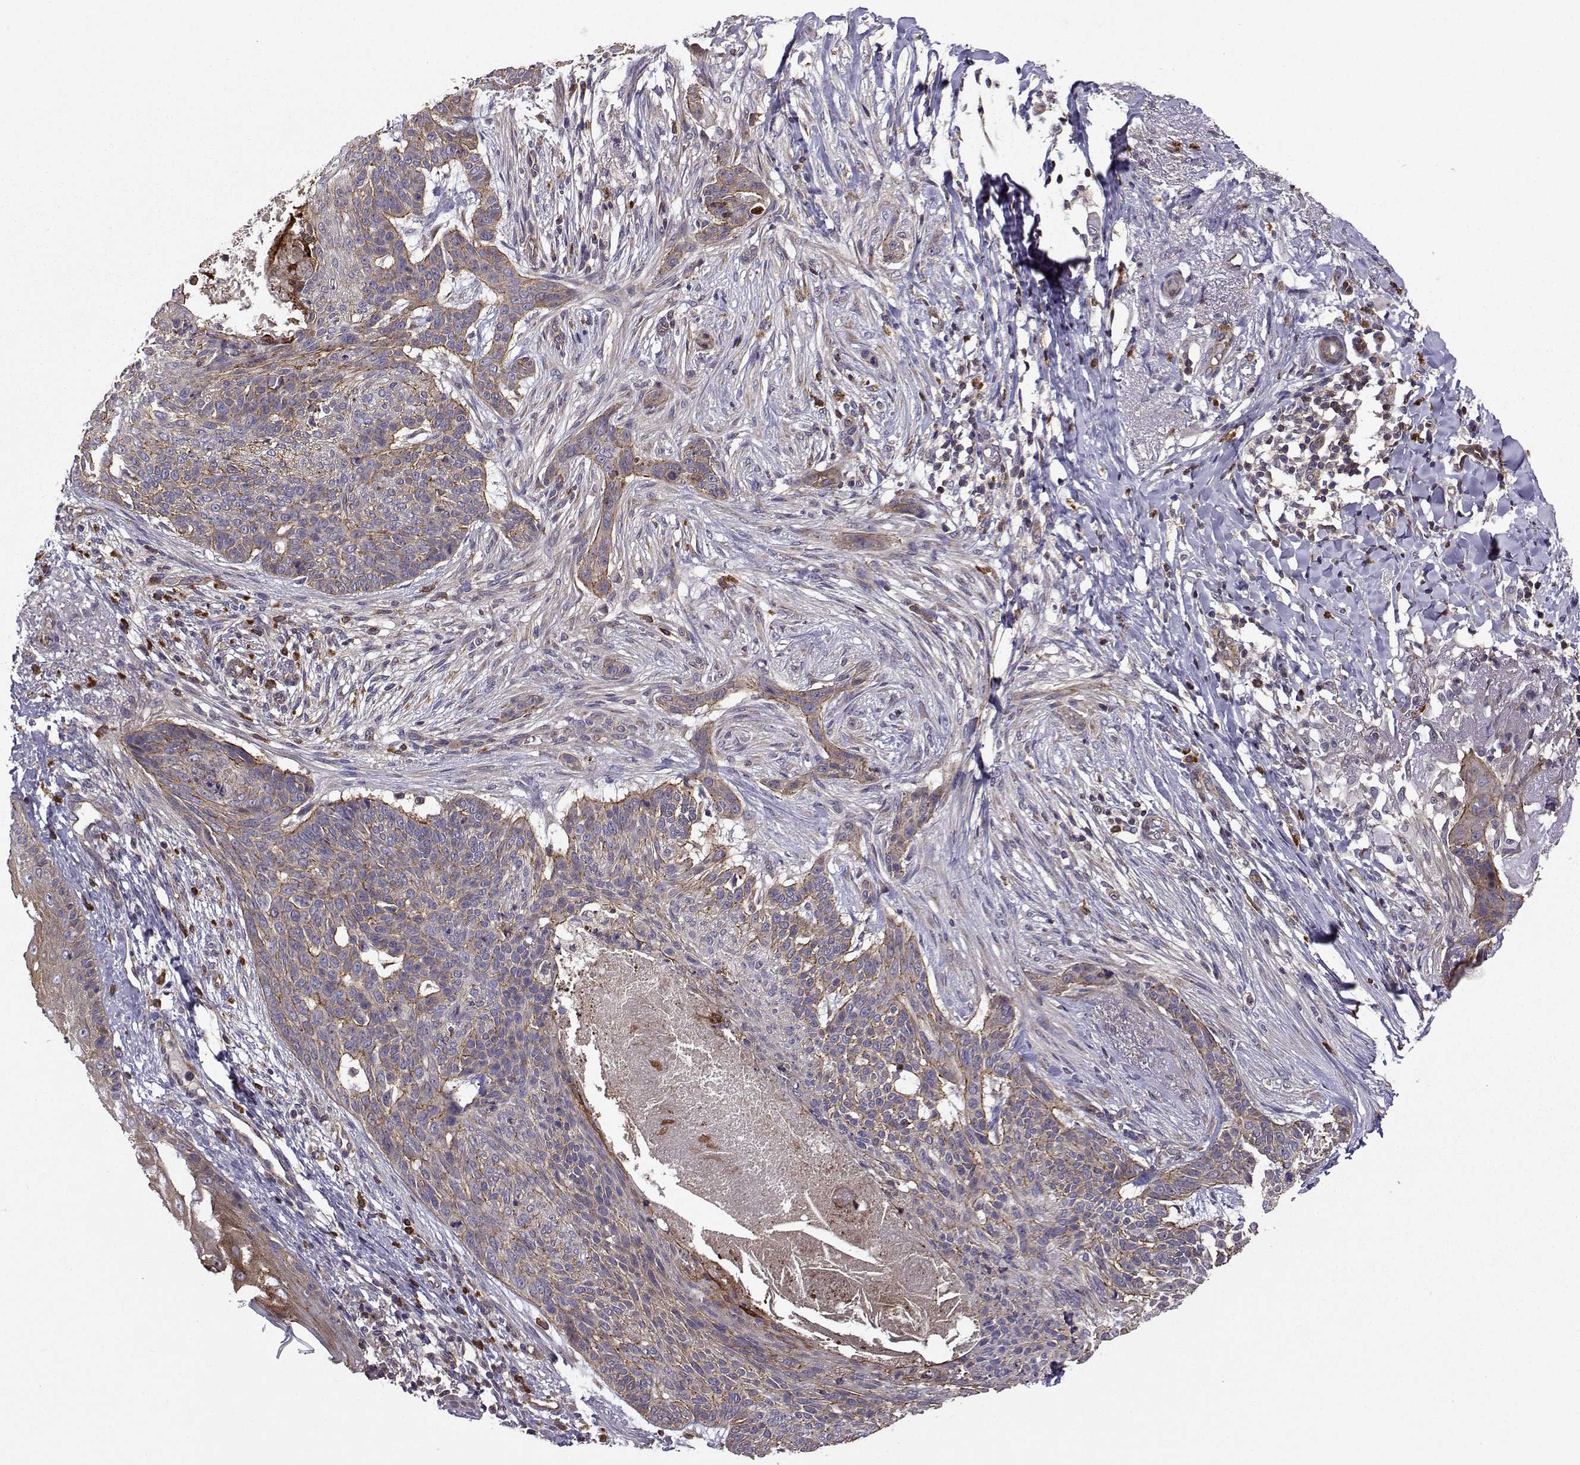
{"staining": {"intensity": "strong", "quantity": "<25%", "location": "cytoplasmic/membranous"}, "tissue": "skin cancer", "cell_type": "Tumor cells", "image_type": "cancer", "snomed": [{"axis": "morphology", "description": "Normal tissue, NOS"}, {"axis": "morphology", "description": "Basal cell carcinoma"}, {"axis": "topography", "description": "Skin"}], "caption": "The photomicrograph demonstrates immunohistochemical staining of basal cell carcinoma (skin). There is strong cytoplasmic/membranous staining is present in approximately <25% of tumor cells. The protein is stained brown, and the nuclei are stained in blue (DAB IHC with brightfield microscopy, high magnification).", "gene": "ITGB8", "patient": {"sex": "male", "age": 84}}